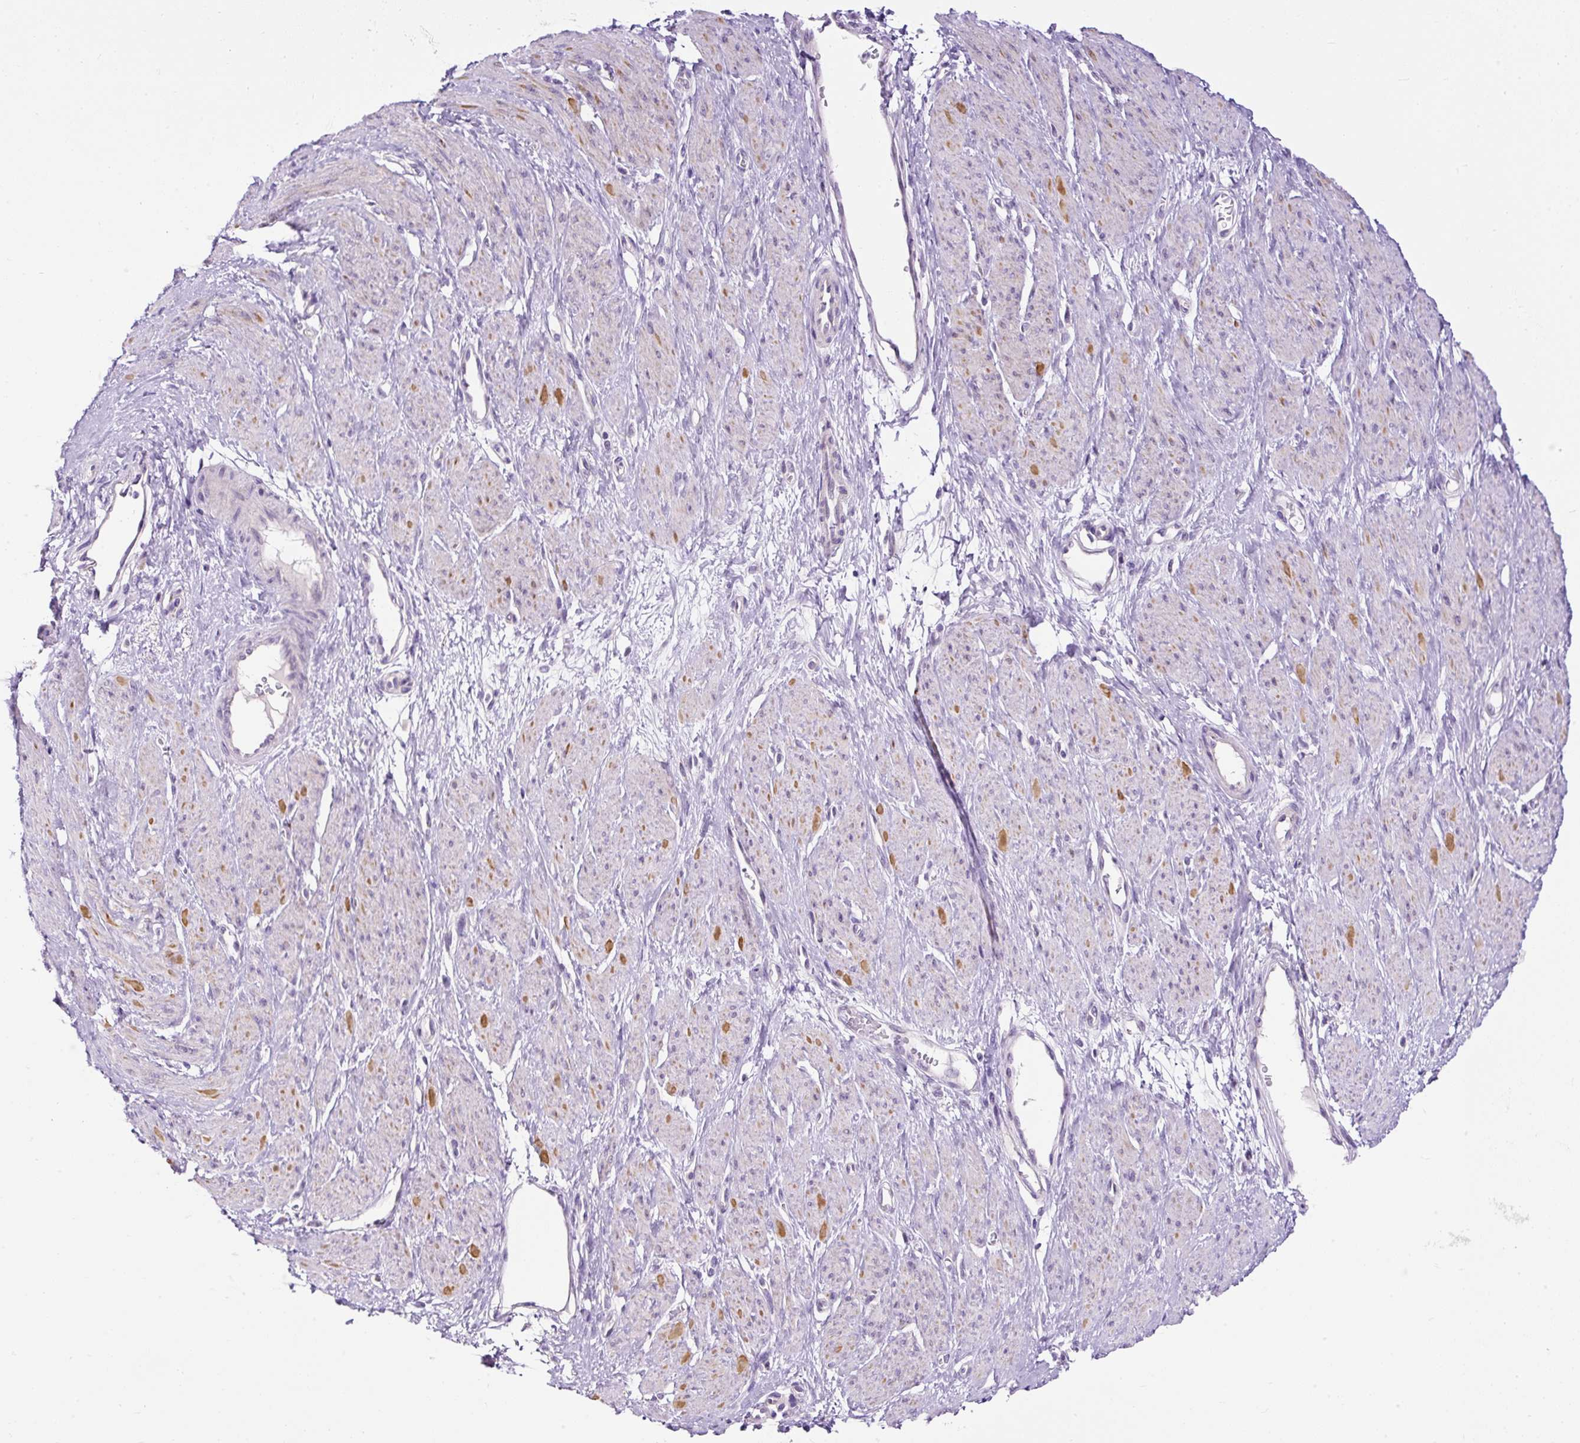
{"staining": {"intensity": "moderate", "quantity": "<25%", "location": "cytoplasmic/membranous"}, "tissue": "smooth muscle", "cell_type": "Smooth muscle cells", "image_type": "normal", "snomed": [{"axis": "morphology", "description": "Normal tissue, NOS"}, {"axis": "topography", "description": "Smooth muscle"}, {"axis": "topography", "description": "Uterus"}], "caption": "IHC (DAB) staining of unremarkable human smooth muscle shows moderate cytoplasmic/membranous protein positivity in about <25% of smooth muscle cells.", "gene": "FMC1", "patient": {"sex": "female", "age": 39}}